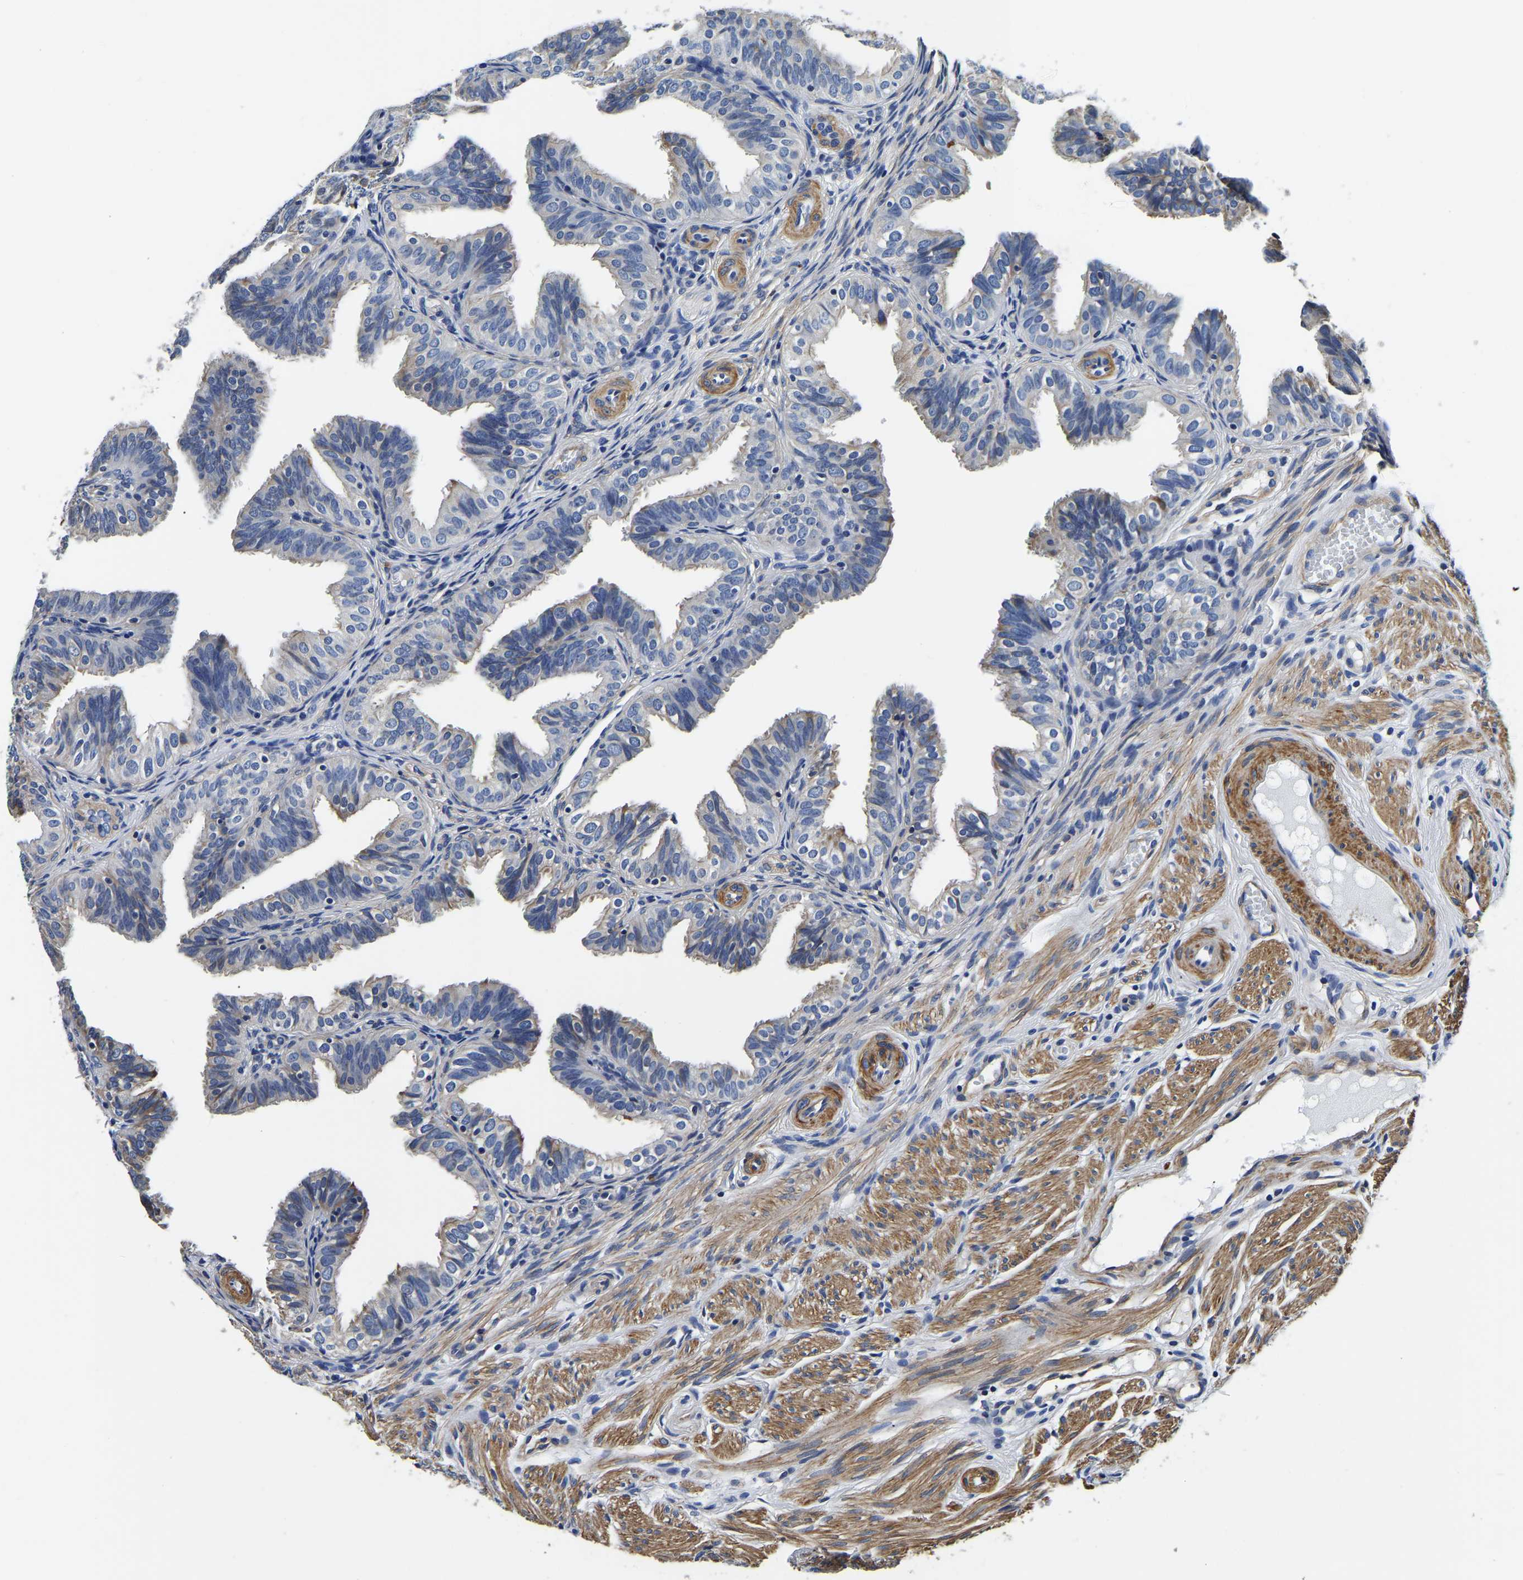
{"staining": {"intensity": "negative", "quantity": "none", "location": "none"}, "tissue": "fallopian tube", "cell_type": "Glandular cells", "image_type": "normal", "snomed": [{"axis": "morphology", "description": "Normal tissue, NOS"}, {"axis": "topography", "description": "Fallopian tube"}], "caption": "High power microscopy histopathology image of an IHC photomicrograph of unremarkable fallopian tube, revealing no significant positivity in glandular cells. (DAB IHC with hematoxylin counter stain).", "gene": "KCTD17", "patient": {"sex": "female", "age": 35}}